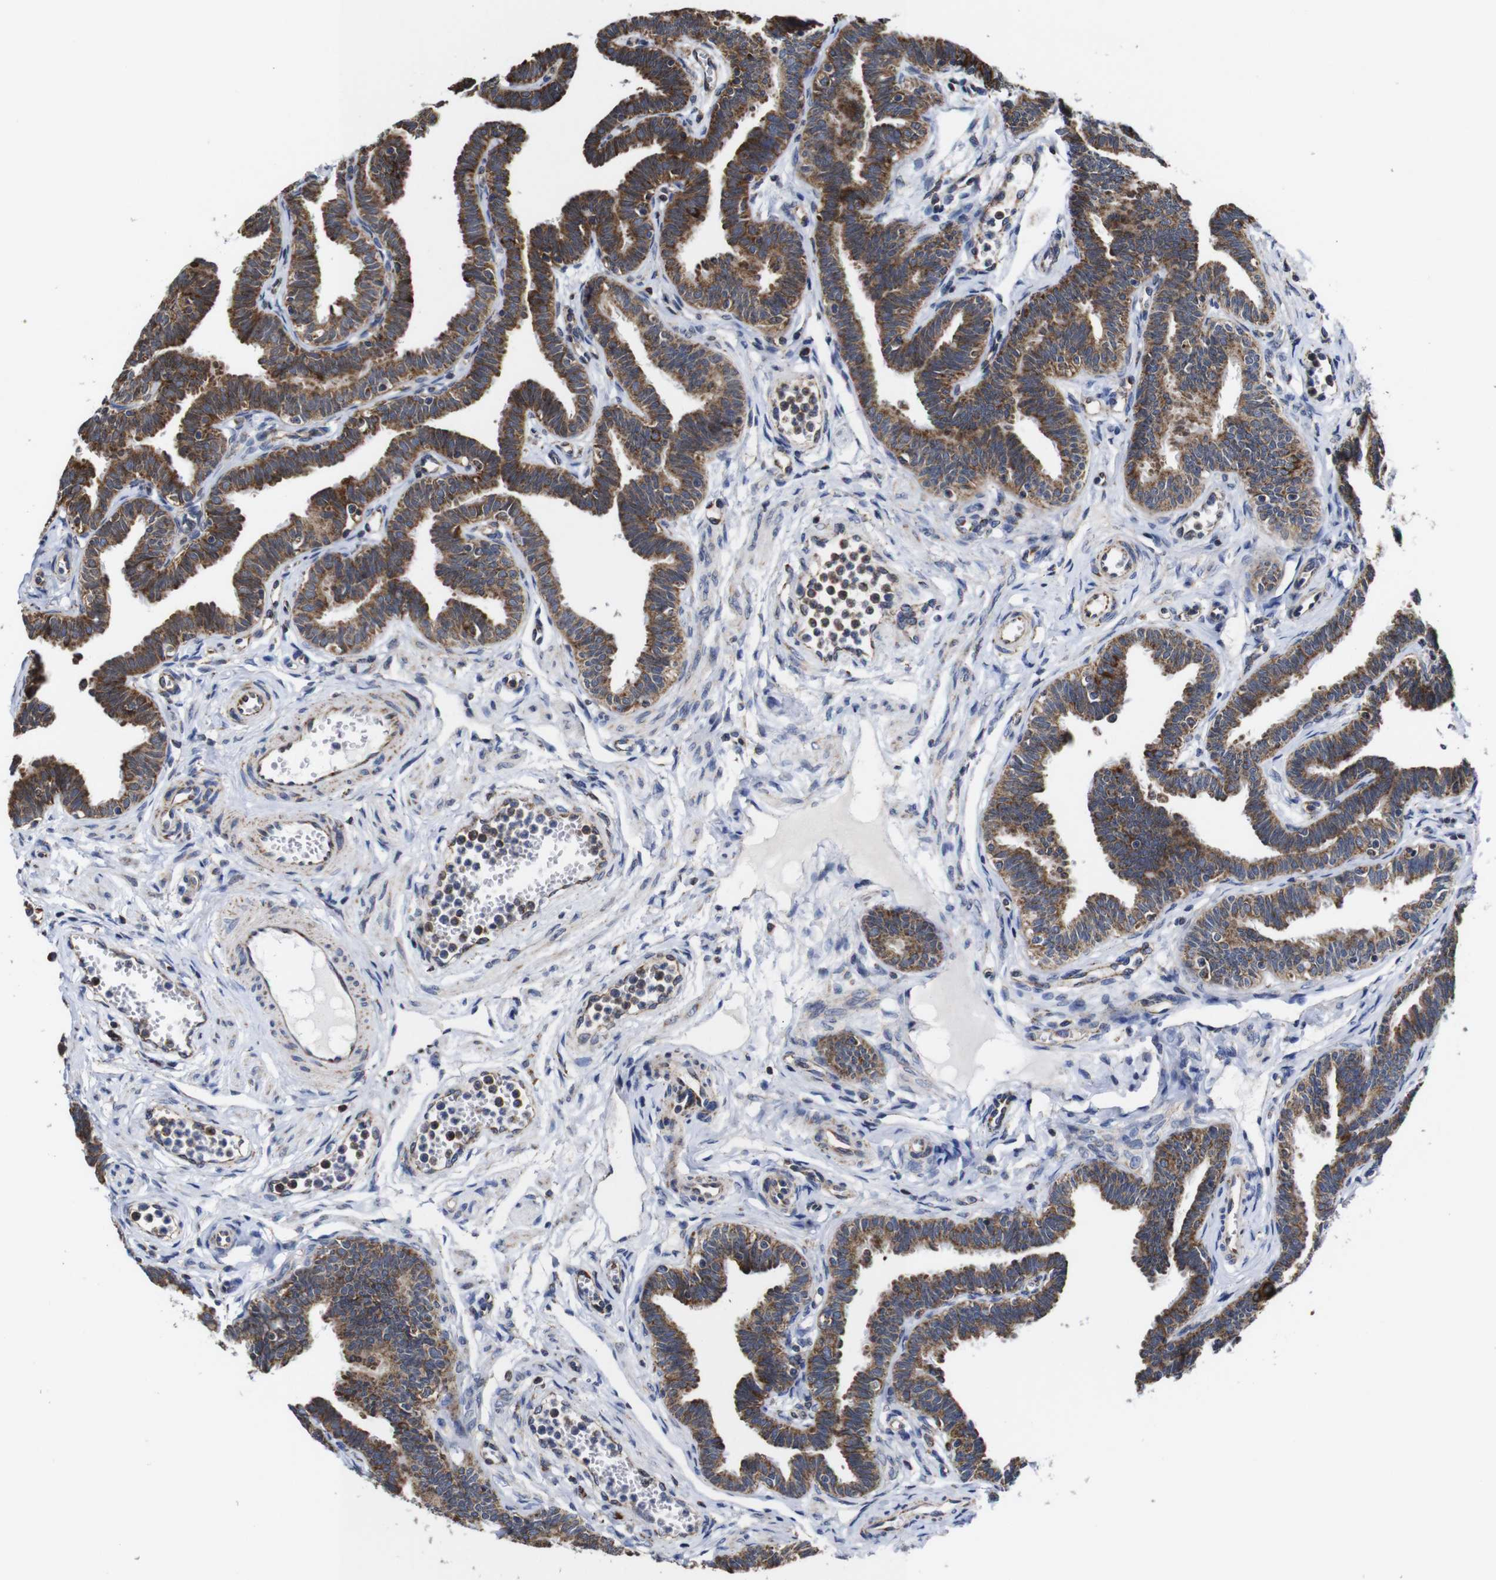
{"staining": {"intensity": "moderate", "quantity": ">75%", "location": "cytoplasmic/membranous"}, "tissue": "fallopian tube", "cell_type": "Glandular cells", "image_type": "normal", "snomed": [{"axis": "morphology", "description": "Normal tissue, NOS"}, {"axis": "topography", "description": "Fallopian tube"}, {"axis": "topography", "description": "Ovary"}], "caption": "A photomicrograph showing moderate cytoplasmic/membranous expression in approximately >75% of glandular cells in normal fallopian tube, as visualized by brown immunohistochemical staining.", "gene": "C17orf80", "patient": {"sex": "female", "age": 23}}